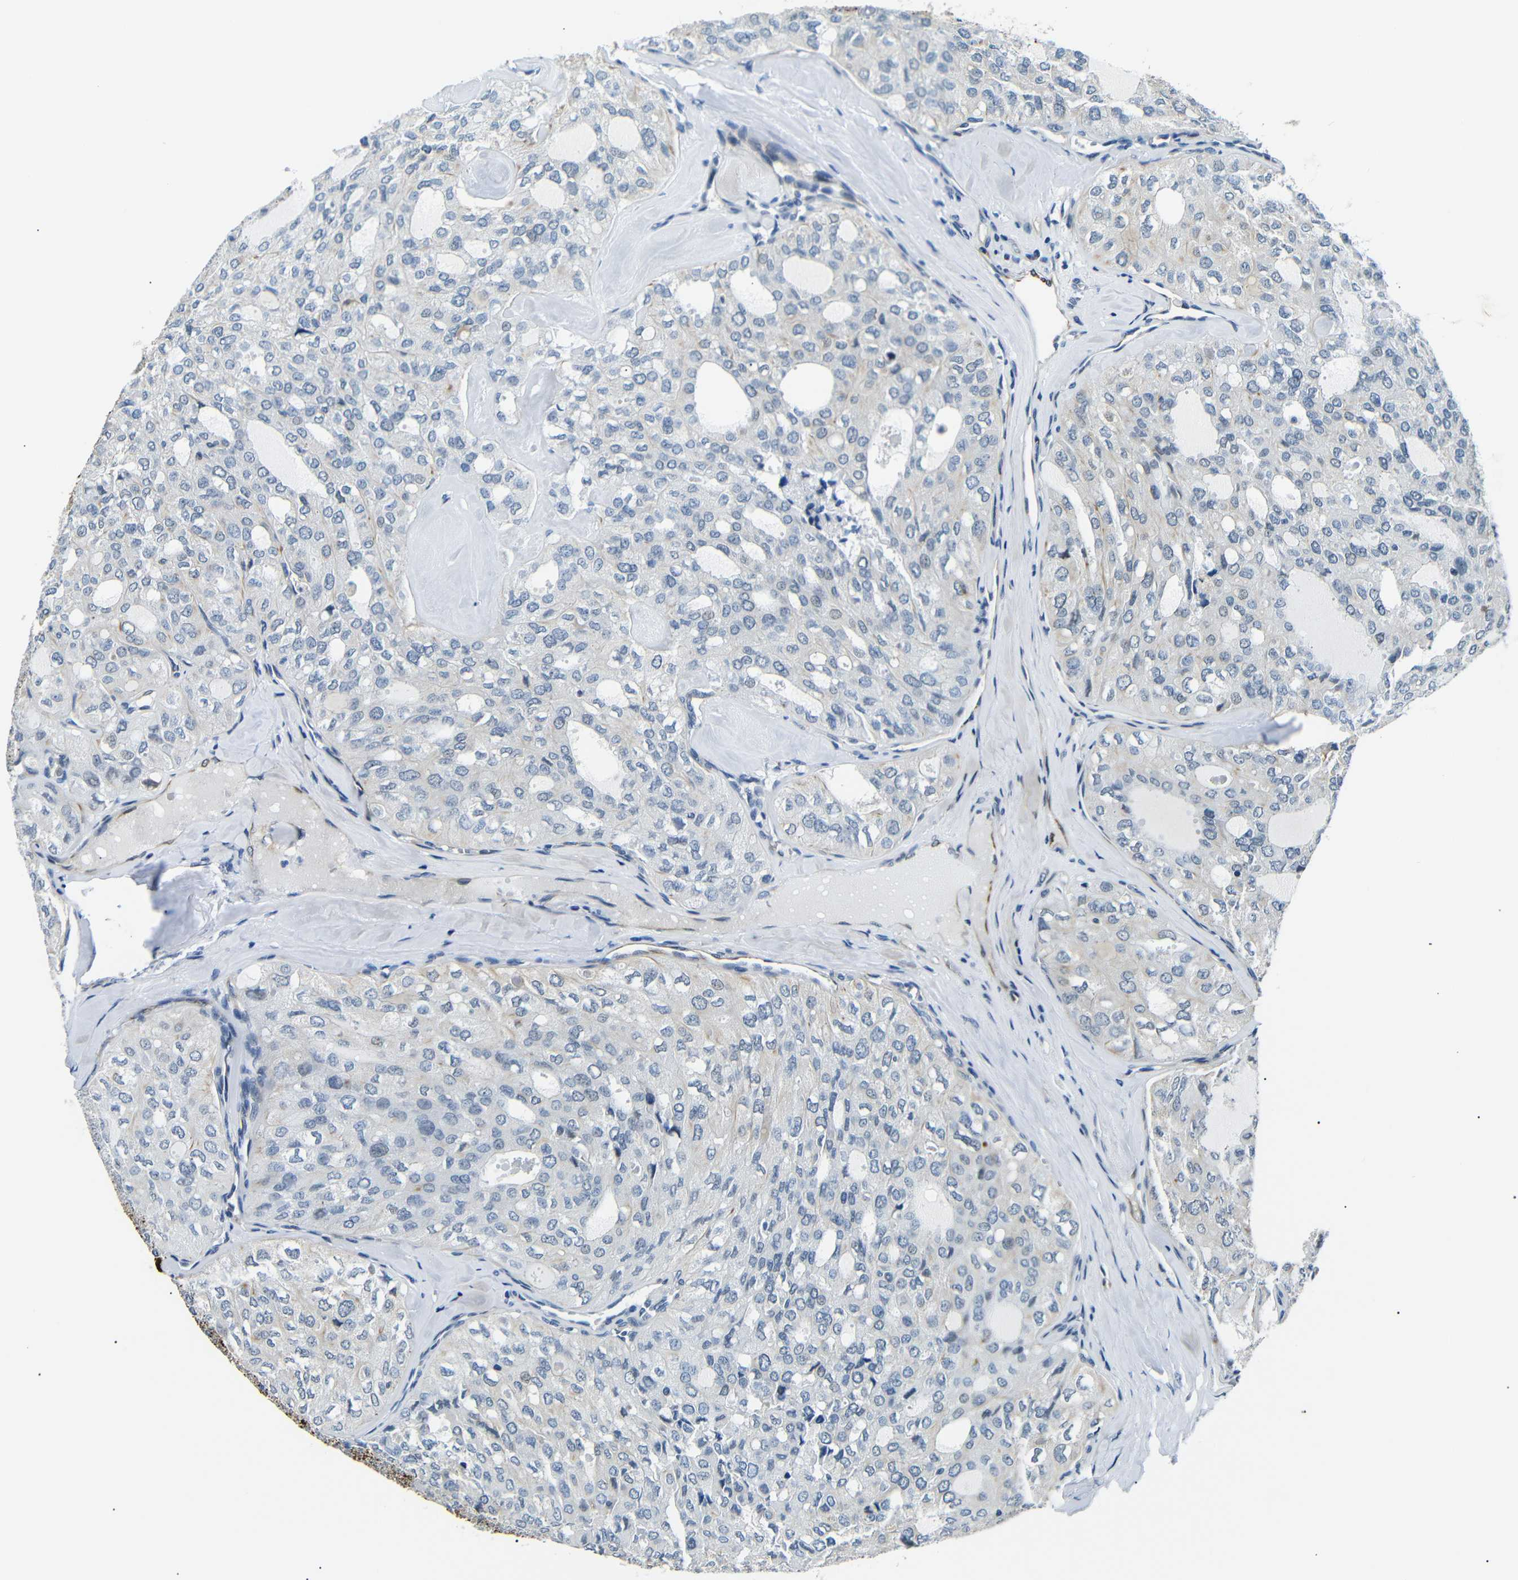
{"staining": {"intensity": "negative", "quantity": "none", "location": "none"}, "tissue": "thyroid cancer", "cell_type": "Tumor cells", "image_type": "cancer", "snomed": [{"axis": "morphology", "description": "Follicular adenoma carcinoma, NOS"}, {"axis": "topography", "description": "Thyroid gland"}], "caption": "An immunohistochemistry image of follicular adenoma carcinoma (thyroid) is shown. There is no staining in tumor cells of follicular adenoma carcinoma (thyroid).", "gene": "TAFA1", "patient": {"sex": "male", "age": 75}}